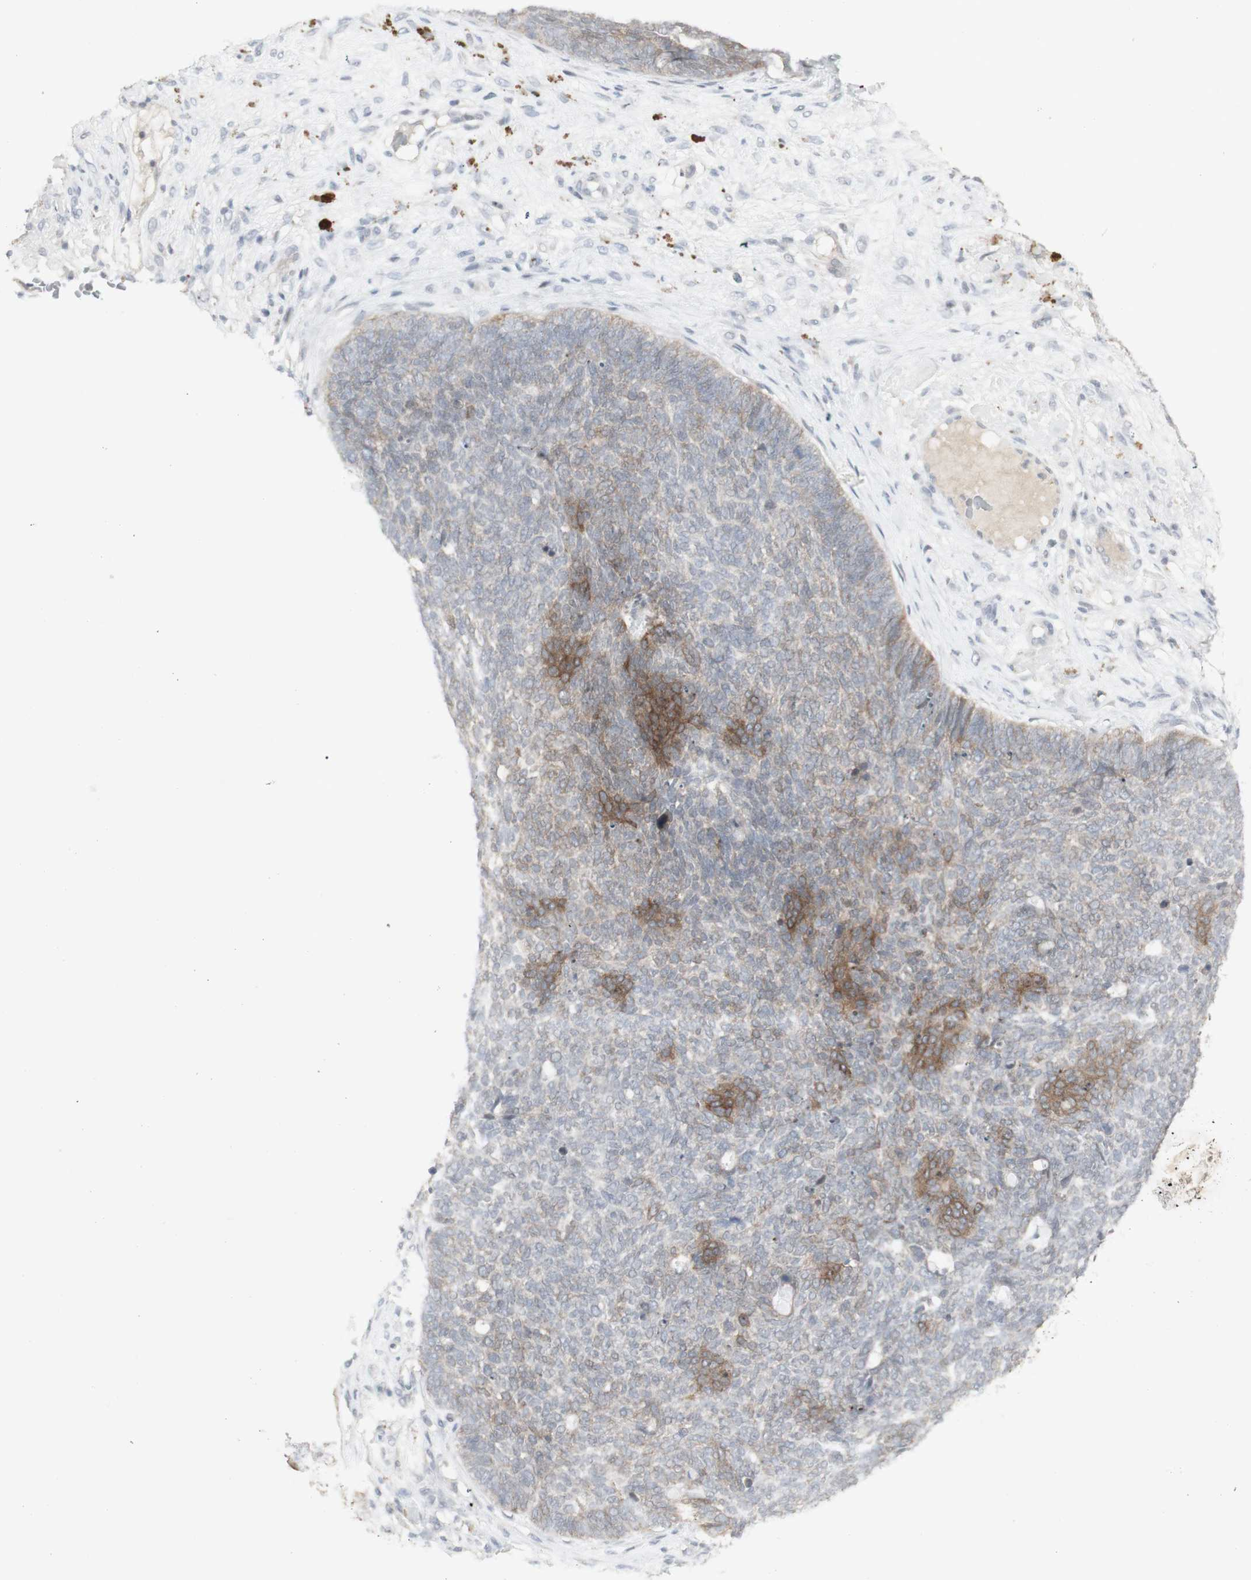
{"staining": {"intensity": "moderate", "quantity": "25%-75%", "location": "cytoplasmic/membranous"}, "tissue": "skin cancer", "cell_type": "Tumor cells", "image_type": "cancer", "snomed": [{"axis": "morphology", "description": "Basal cell carcinoma"}, {"axis": "topography", "description": "Skin"}], "caption": "Skin basal cell carcinoma stained with a brown dye demonstrates moderate cytoplasmic/membranous positive expression in about 25%-75% of tumor cells.", "gene": "C1orf116", "patient": {"sex": "female", "age": 84}}